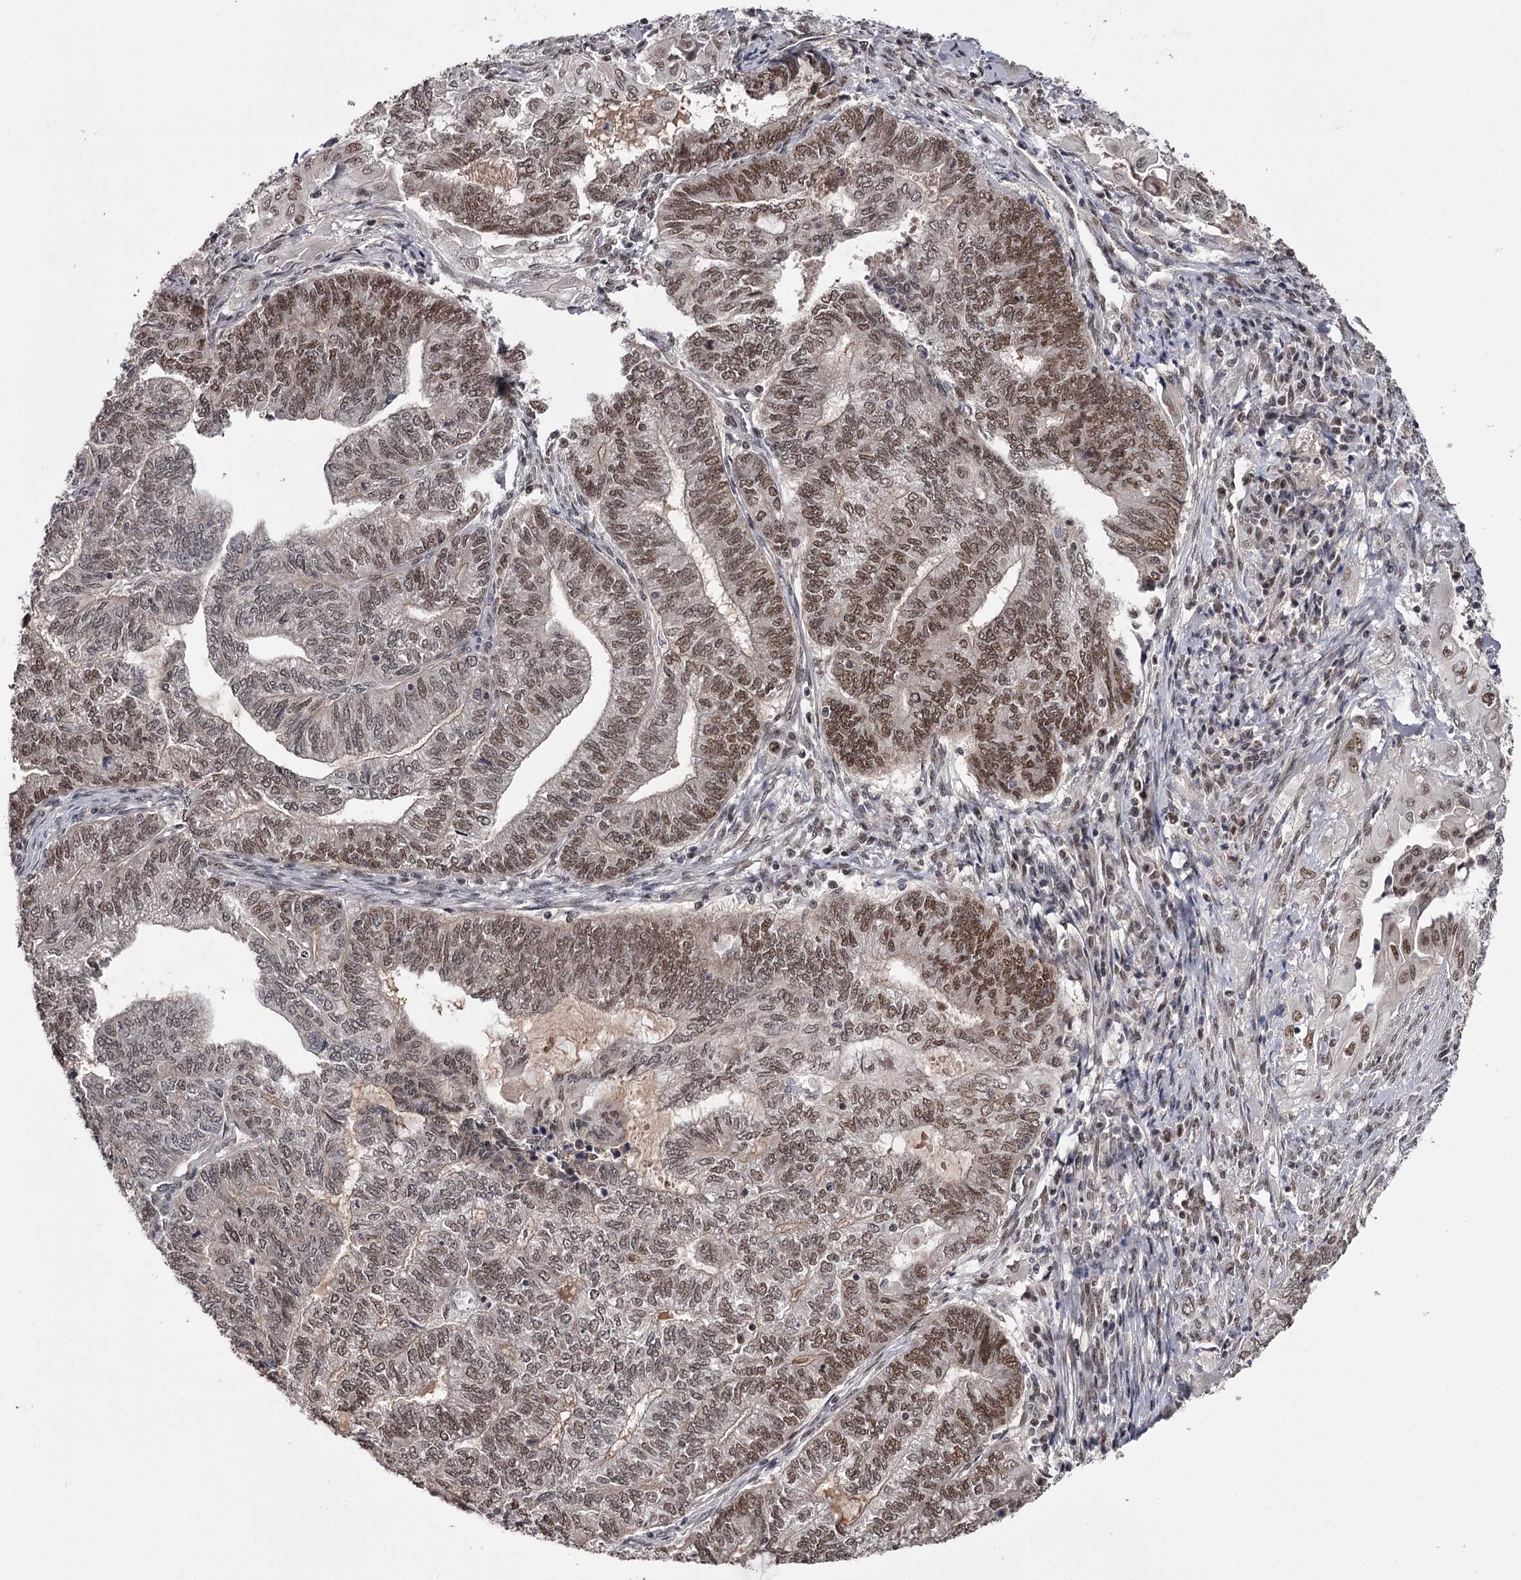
{"staining": {"intensity": "moderate", "quantity": ">75%", "location": "nuclear"}, "tissue": "endometrial cancer", "cell_type": "Tumor cells", "image_type": "cancer", "snomed": [{"axis": "morphology", "description": "Adenocarcinoma, NOS"}, {"axis": "topography", "description": "Uterus"}, {"axis": "topography", "description": "Endometrium"}], "caption": "Endometrial cancer stained for a protein (brown) demonstrates moderate nuclear positive expression in approximately >75% of tumor cells.", "gene": "TTC33", "patient": {"sex": "female", "age": 70}}